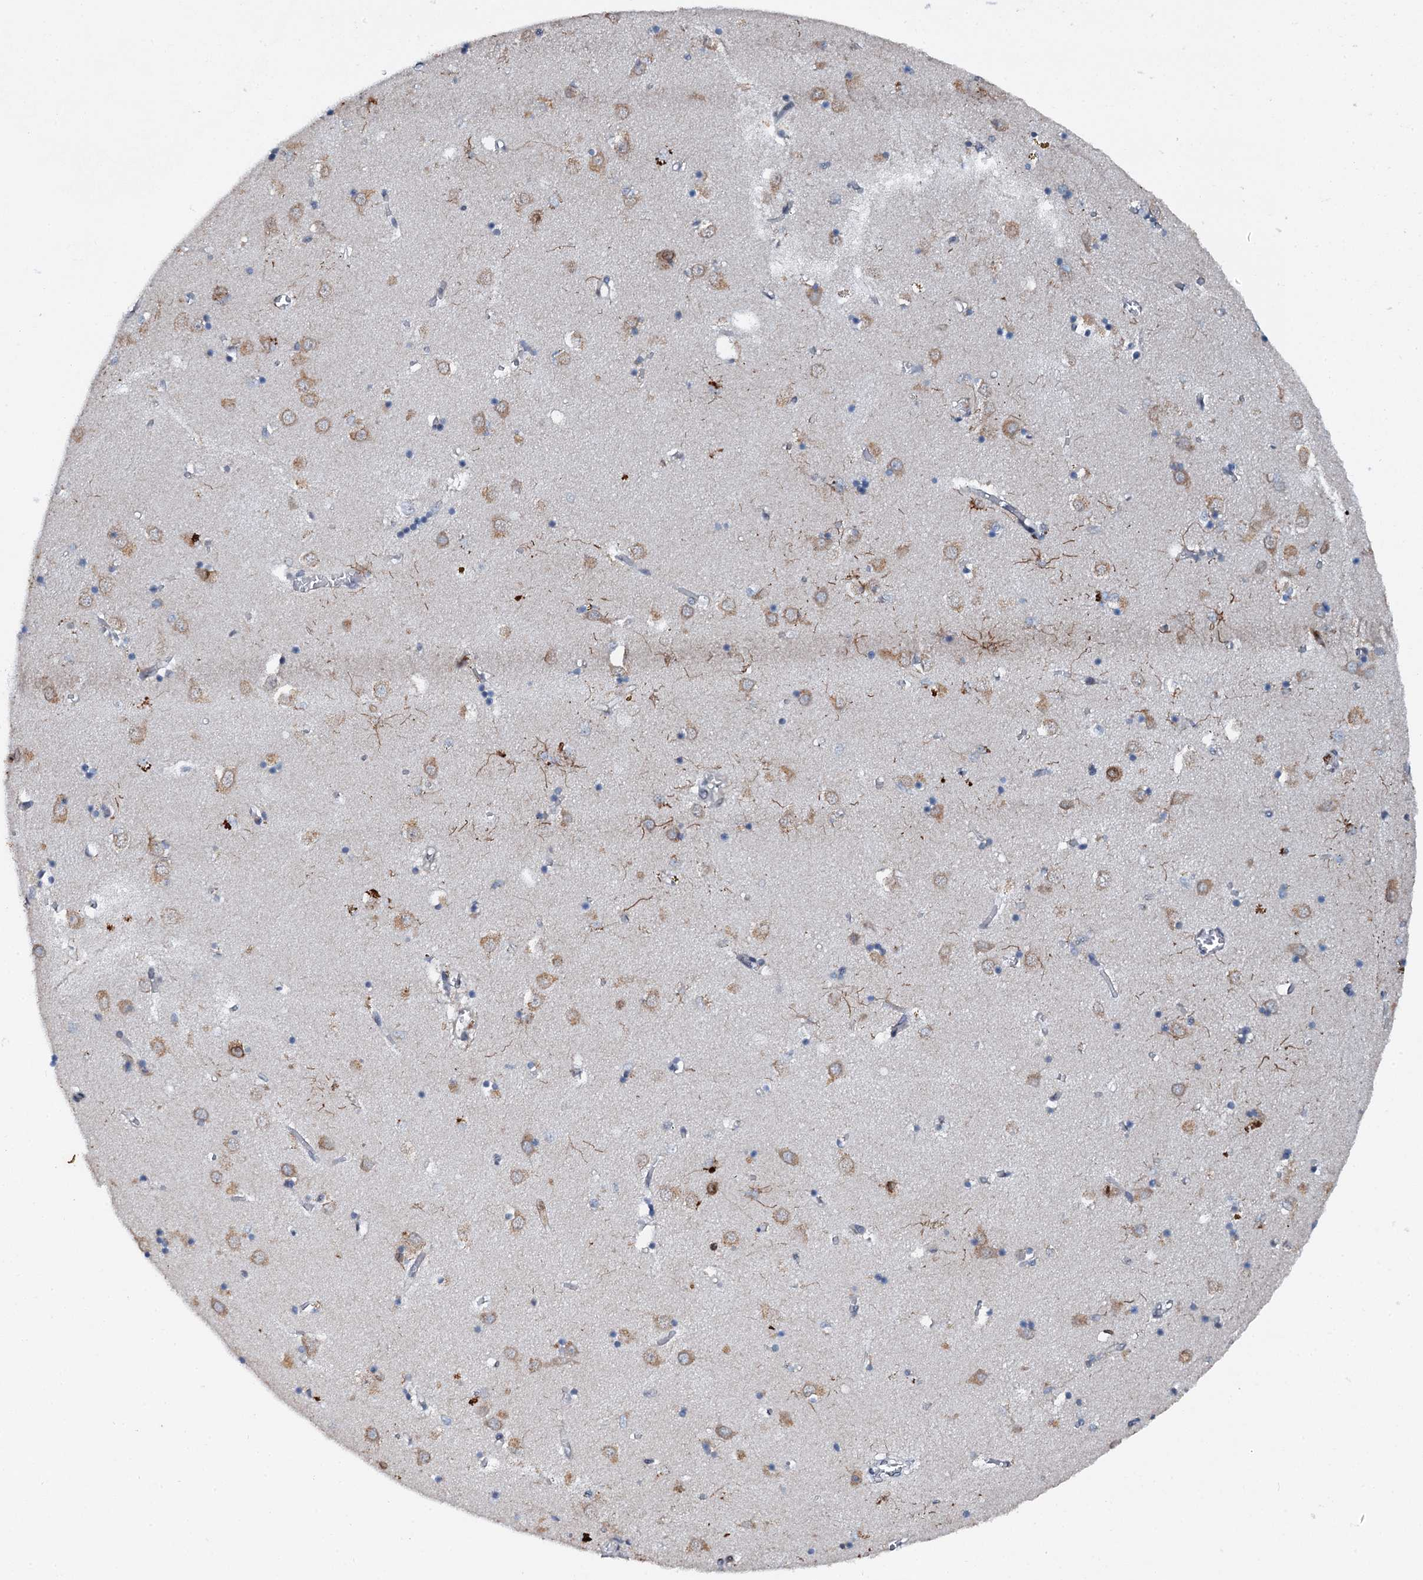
{"staining": {"intensity": "moderate", "quantity": "<25%", "location": "cytoplasmic/membranous"}, "tissue": "caudate", "cell_type": "Glial cells", "image_type": "normal", "snomed": [{"axis": "morphology", "description": "Normal tissue, NOS"}, {"axis": "topography", "description": "Lateral ventricle wall"}], "caption": "Brown immunohistochemical staining in normal caudate reveals moderate cytoplasmic/membranous staining in about <25% of glial cells. The protein of interest is shown in brown color, while the nuclei are stained blue.", "gene": "EDC4", "patient": {"sex": "male", "age": 70}}